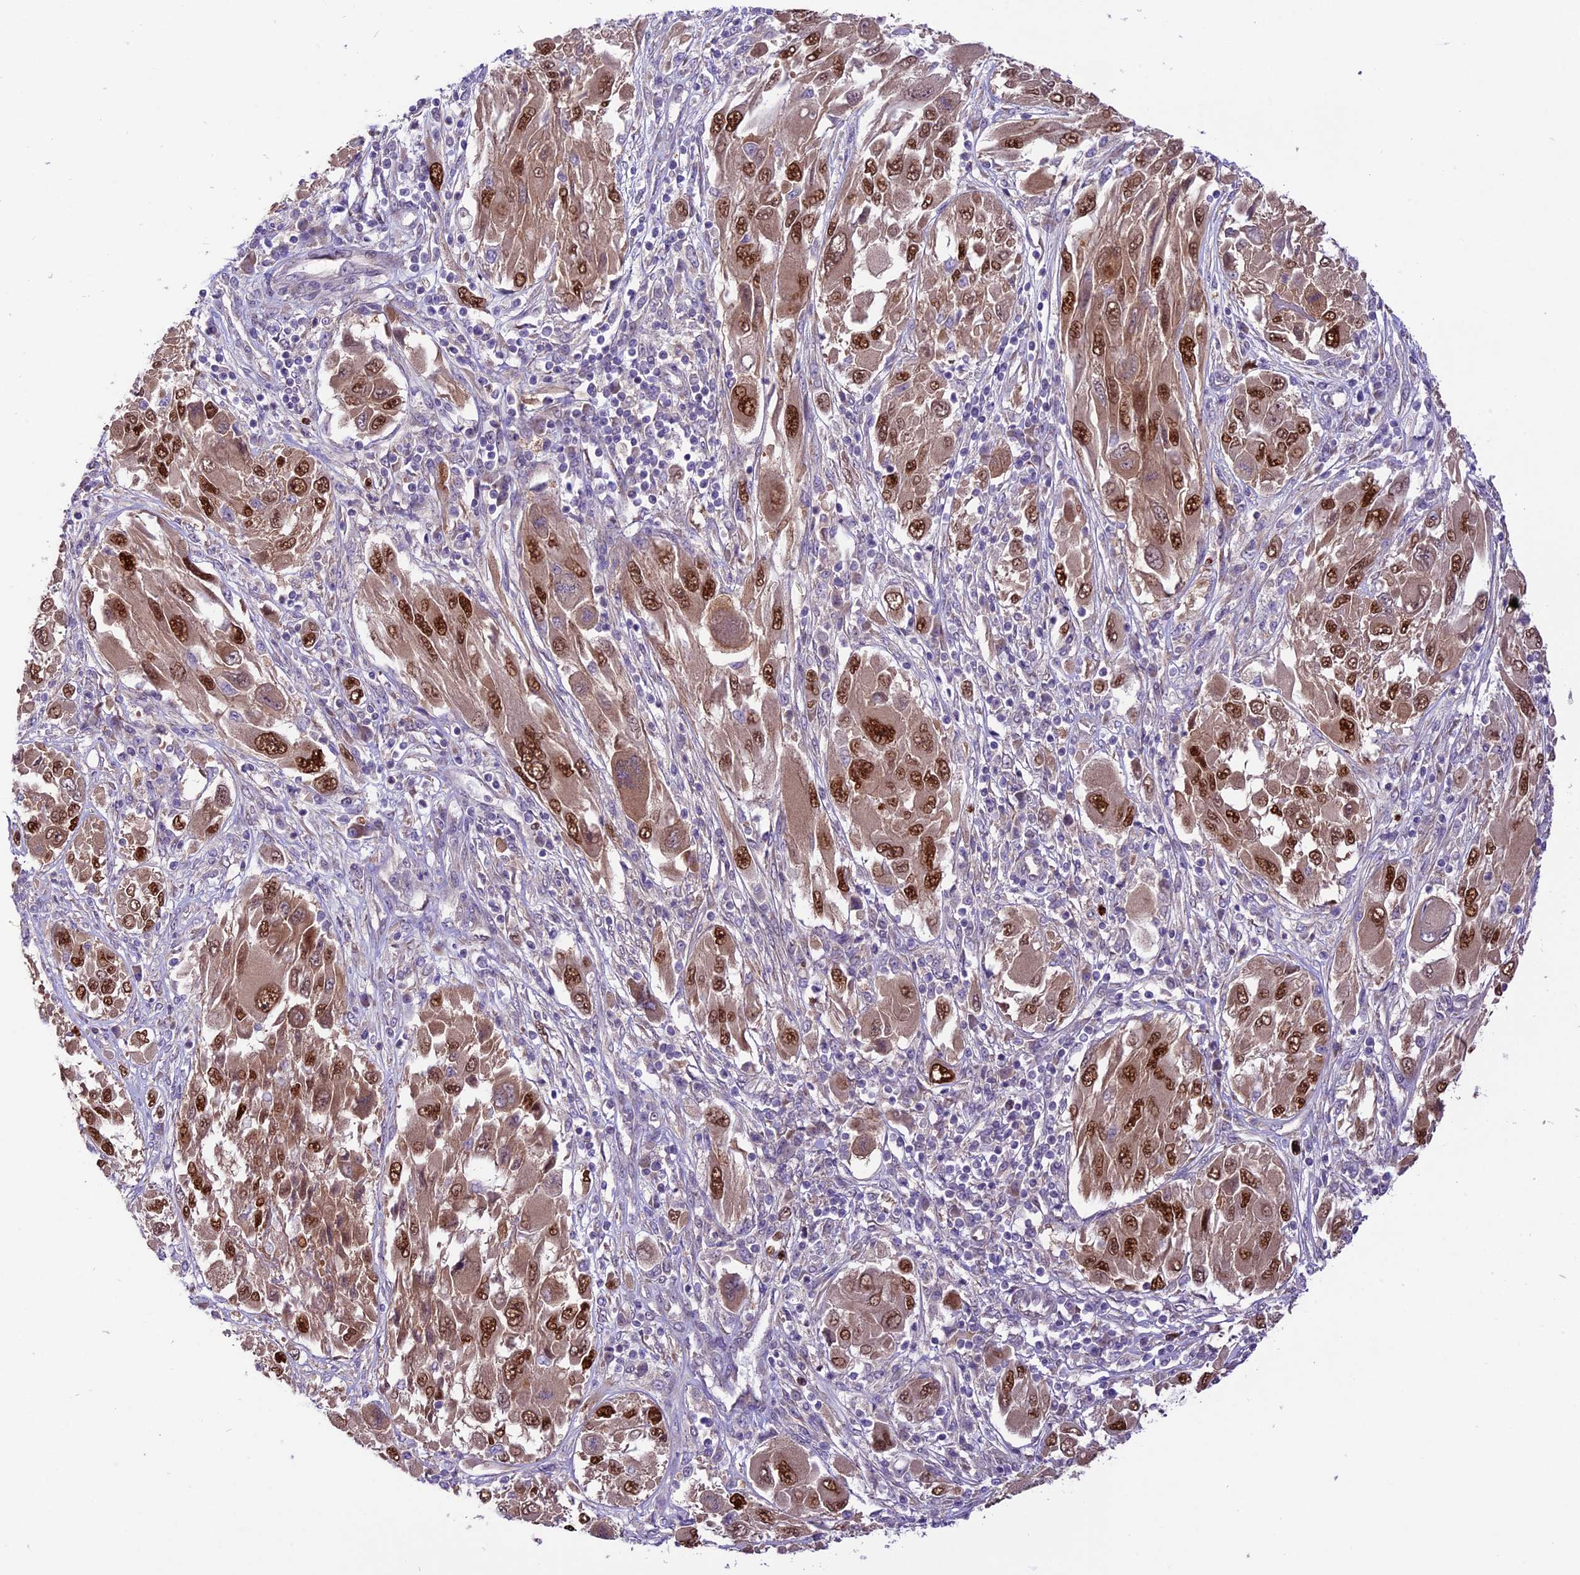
{"staining": {"intensity": "moderate", "quantity": ">75%", "location": "cytoplasmic/membranous,nuclear"}, "tissue": "melanoma", "cell_type": "Tumor cells", "image_type": "cancer", "snomed": [{"axis": "morphology", "description": "Malignant melanoma, NOS"}, {"axis": "topography", "description": "Skin"}], "caption": "Melanoma tissue demonstrates moderate cytoplasmic/membranous and nuclear expression in approximately >75% of tumor cells", "gene": "SPRED1", "patient": {"sex": "female", "age": 91}}